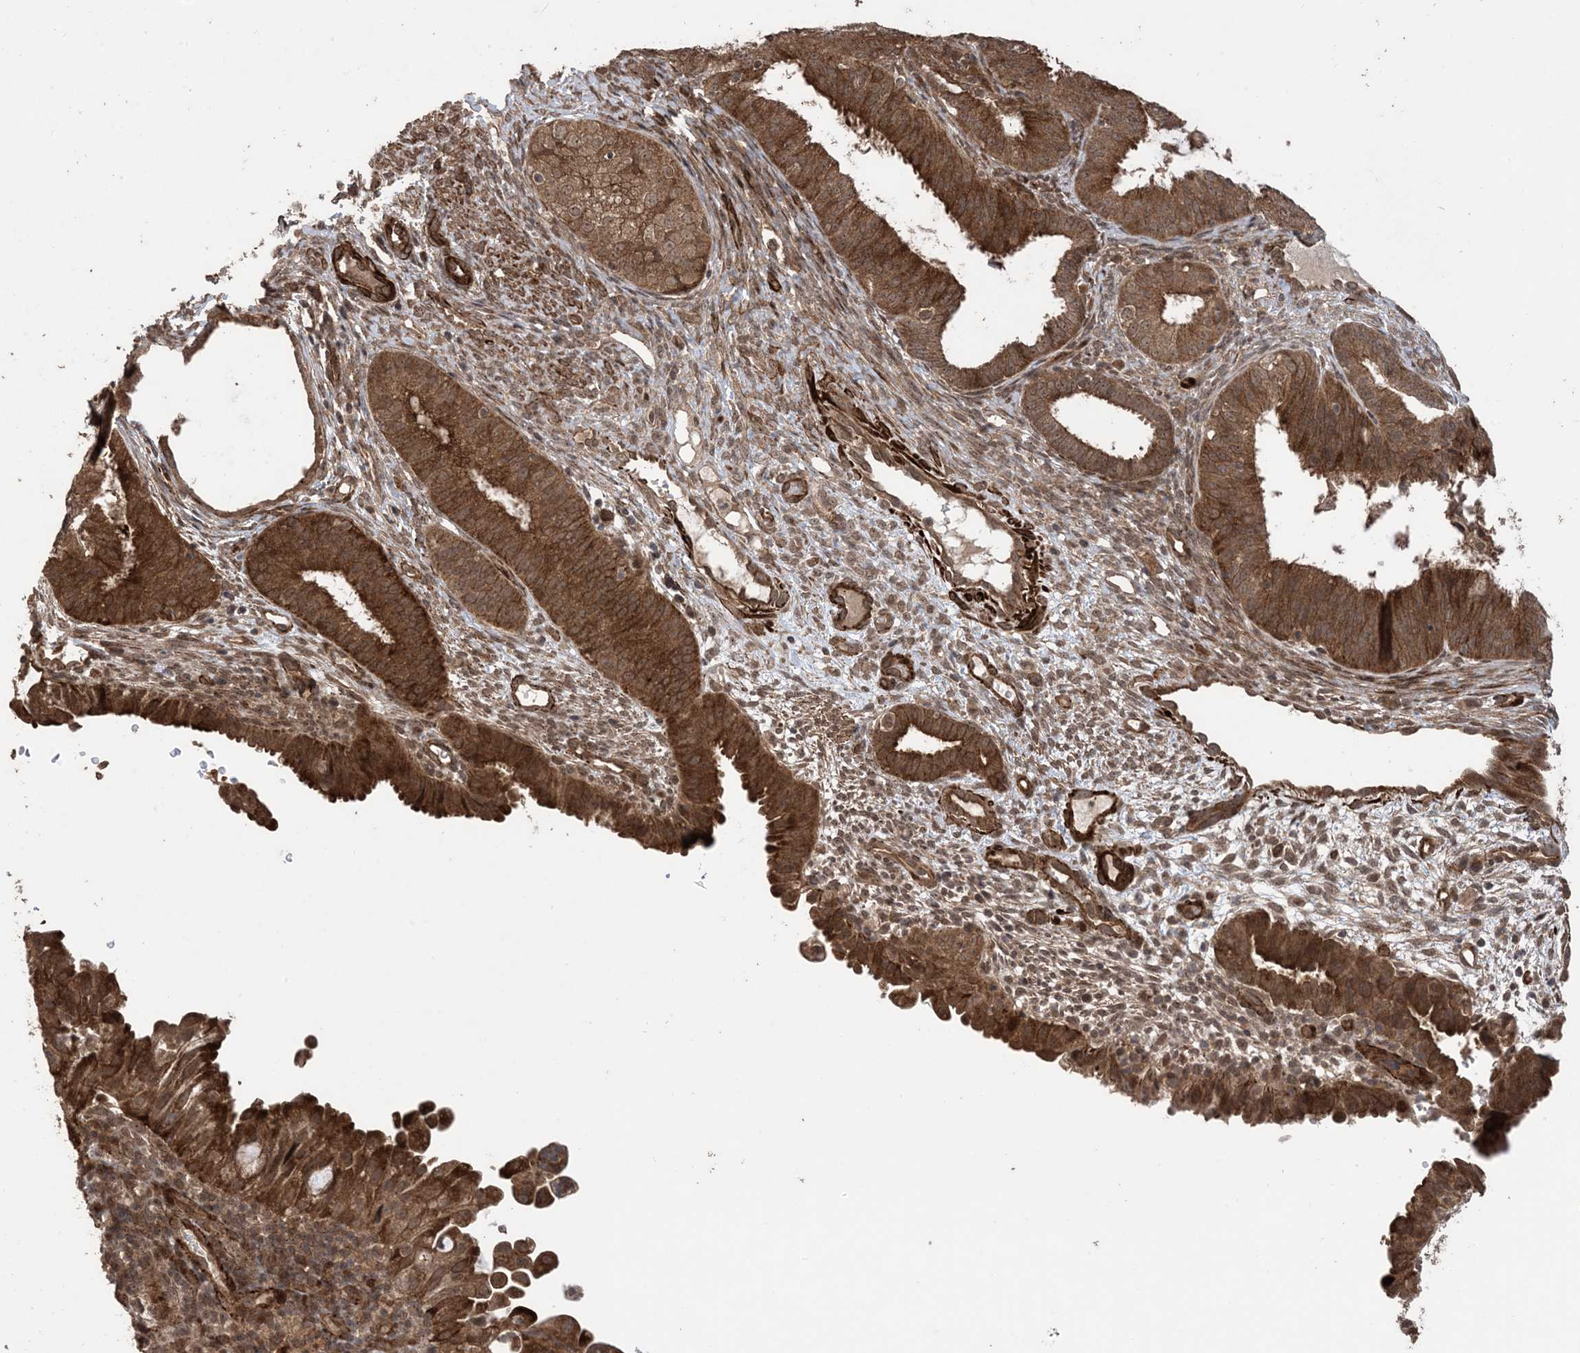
{"staining": {"intensity": "strong", "quantity": ">75%", "location": "cytoplasmic/membranous"}, "tissue": "endometrial cancer", "cell_type": "Tumor cells", "image_type": "cancer", "snomed": [{"axis": "morphology", "description": "Adenocarcinoma, NOS"}, {"axis": "topography", "description": "Endometrium"}], "caption": "Protein staining by IHC displays strong cytoplasmic/membranous staining in about >75% of tumor cells in endometrial cancer.", "gene": "ZNF511", "patient": {"sex": "female", "age": 51}}